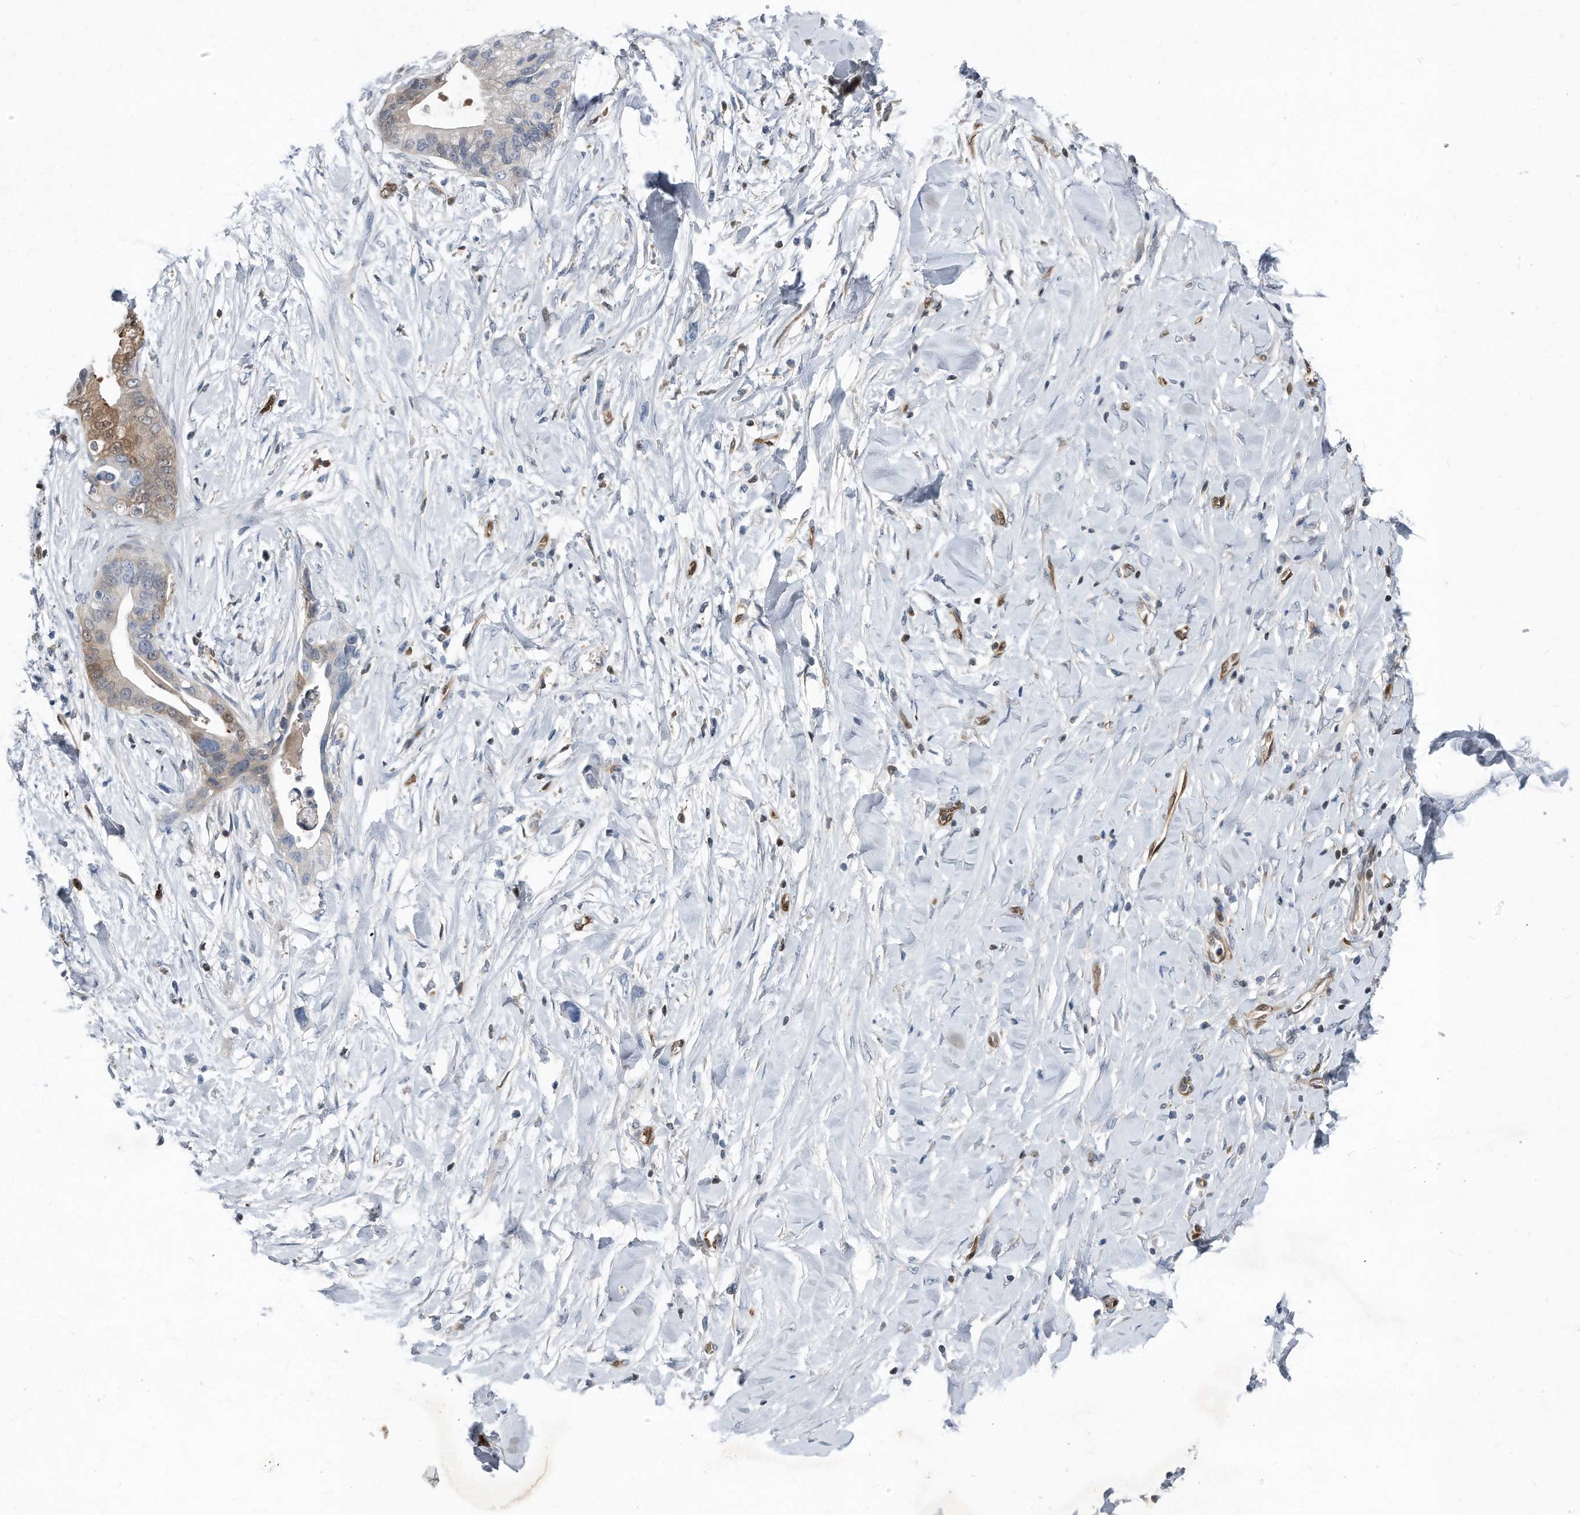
{"staining": {"intensity": "negative", "quantity": "none", "location": "none"}, "tissue": "pancreatic cancer", "cell_type": "Tumor cells", "image_type": "cancer", "snomed": [{"axis": "morphology", "description": "Normal tissue, NOS"}, {"axis": "morphology", "description": "Adenocarcinoma, NOS"}, {"axis": "topography", "description": "Pancreas"}, {"axis": "topography", "description": "Peripheral nerve tissue"}], "caption": "The photomicrograph displays no significant staining in tumor cells of pancreatic cancer (adenocarcinoma). The staining was performed using DAB (3,3'-diaminobenzidine) to visualize the protein expression in brown, while the nuclei were stained in blue with hematoxylin (Magnification: 20x).", "gene": "MAP2K6", "patient": {"sex": "male", "age": 59}}